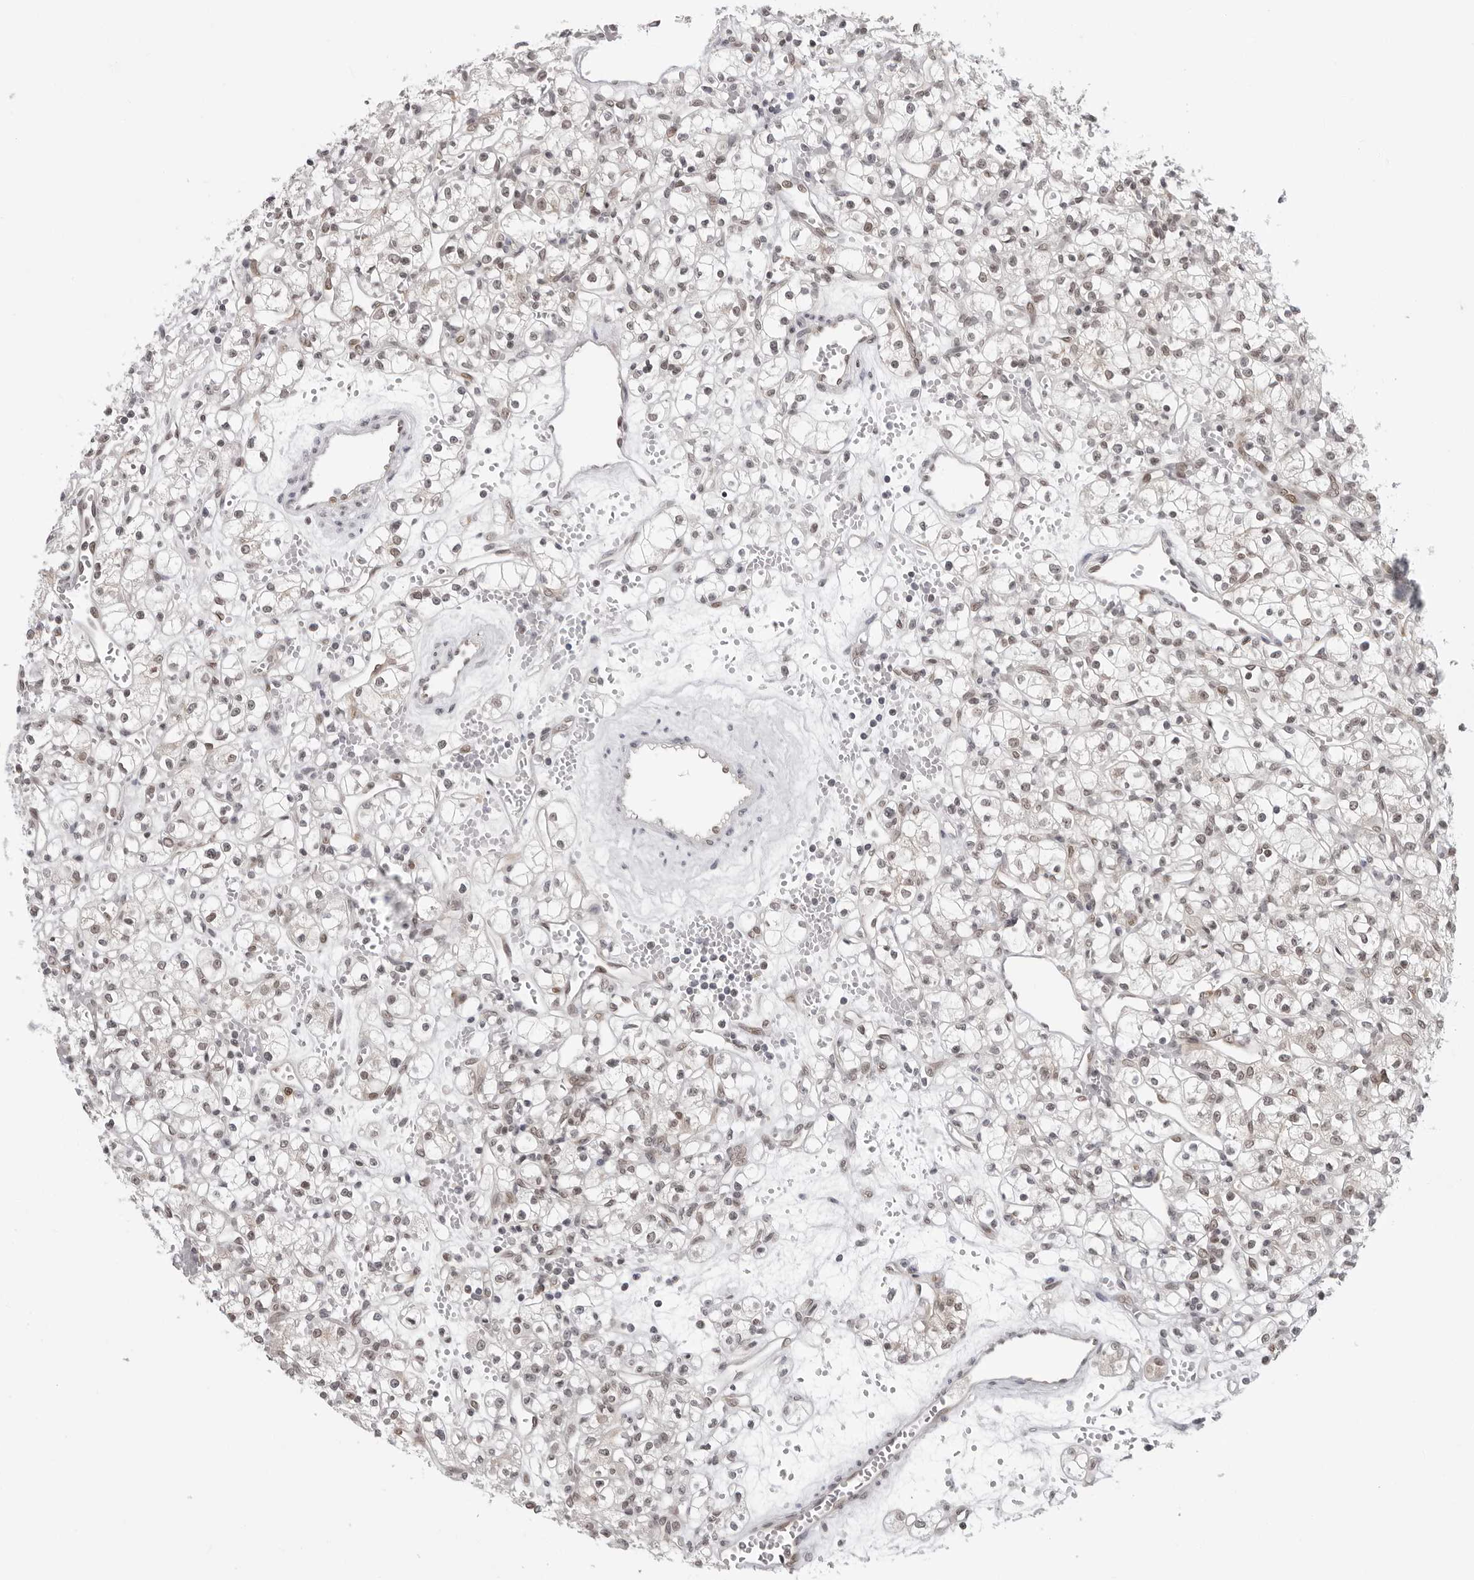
{"staining": {"intensity": "negative", "quantity": "none", "location": "none"}, "tissue": "renal cancer", "cell_type": "Tumor cells", "image_type": "cancer", "snomed": [{"axis": "morphology", "description": "Adenocarcinoma, NOS"}, {"axis": "topography", "description": "Kidney"}], "caption": "Tumor cells show no significant protein expression in renal cancer.", "gene": "CASP7", "patient": {"sex": "female", "age": 59}}